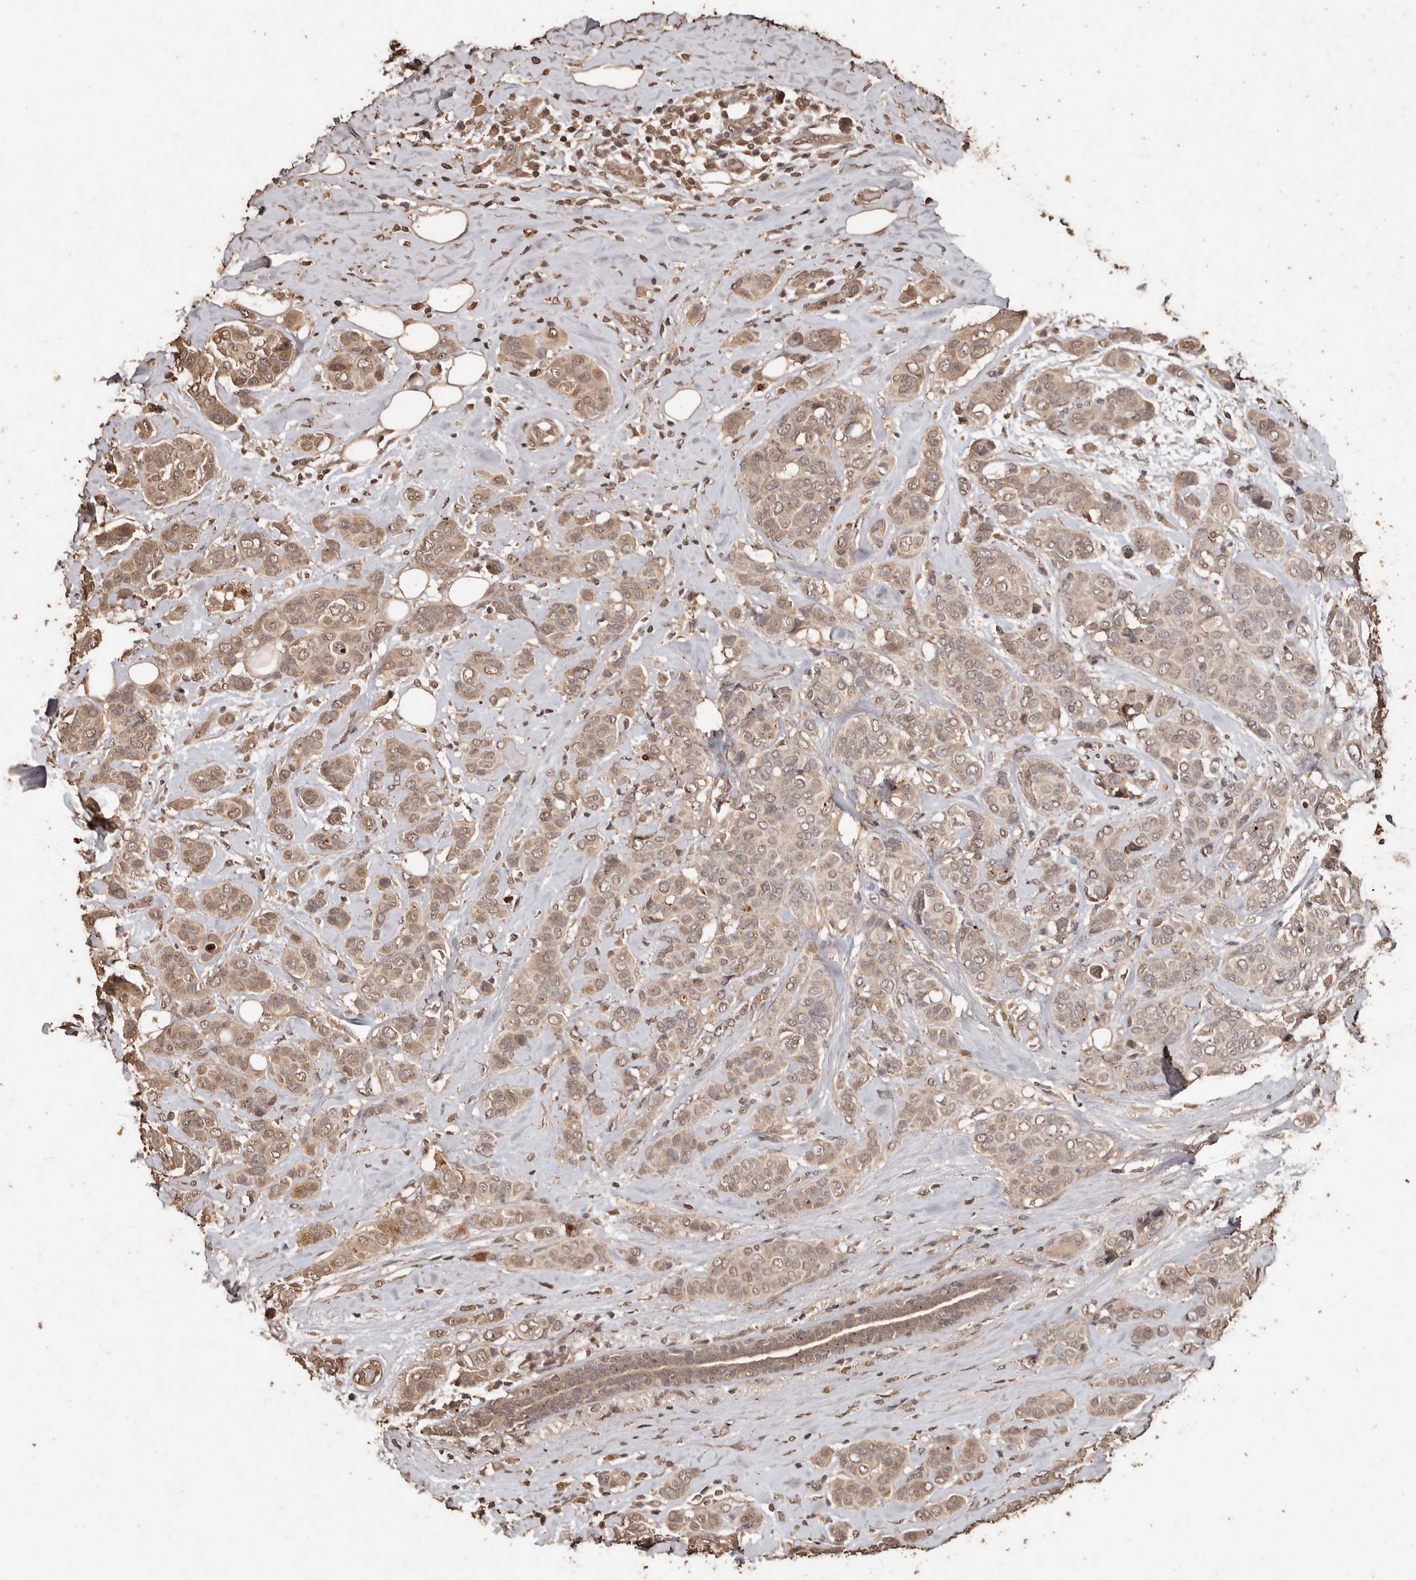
{"staining": {"intensity": "weak", "quantity": ">75%", "location": "cytoplasmic/membranous,nuclear"}, "tissue": "breast cancer", "cell_type": "Tumor cells", "image_type": "cancer", "snomed": [{"axis": "morphology", "description": "Lobular carcinoma"}, {"axis": "topography", "description": "Breast"}], "caption": "Immunohistochemistry micrograph of breast cancer (lobular carcinoma) stained for a protein (brown), which shows low levels of weak cytoplasmic/membranous and nuclear staining in about >75% of tumor cells.", "gene": "PKDCC", "patient": {"sex": "female", "age": 51}}